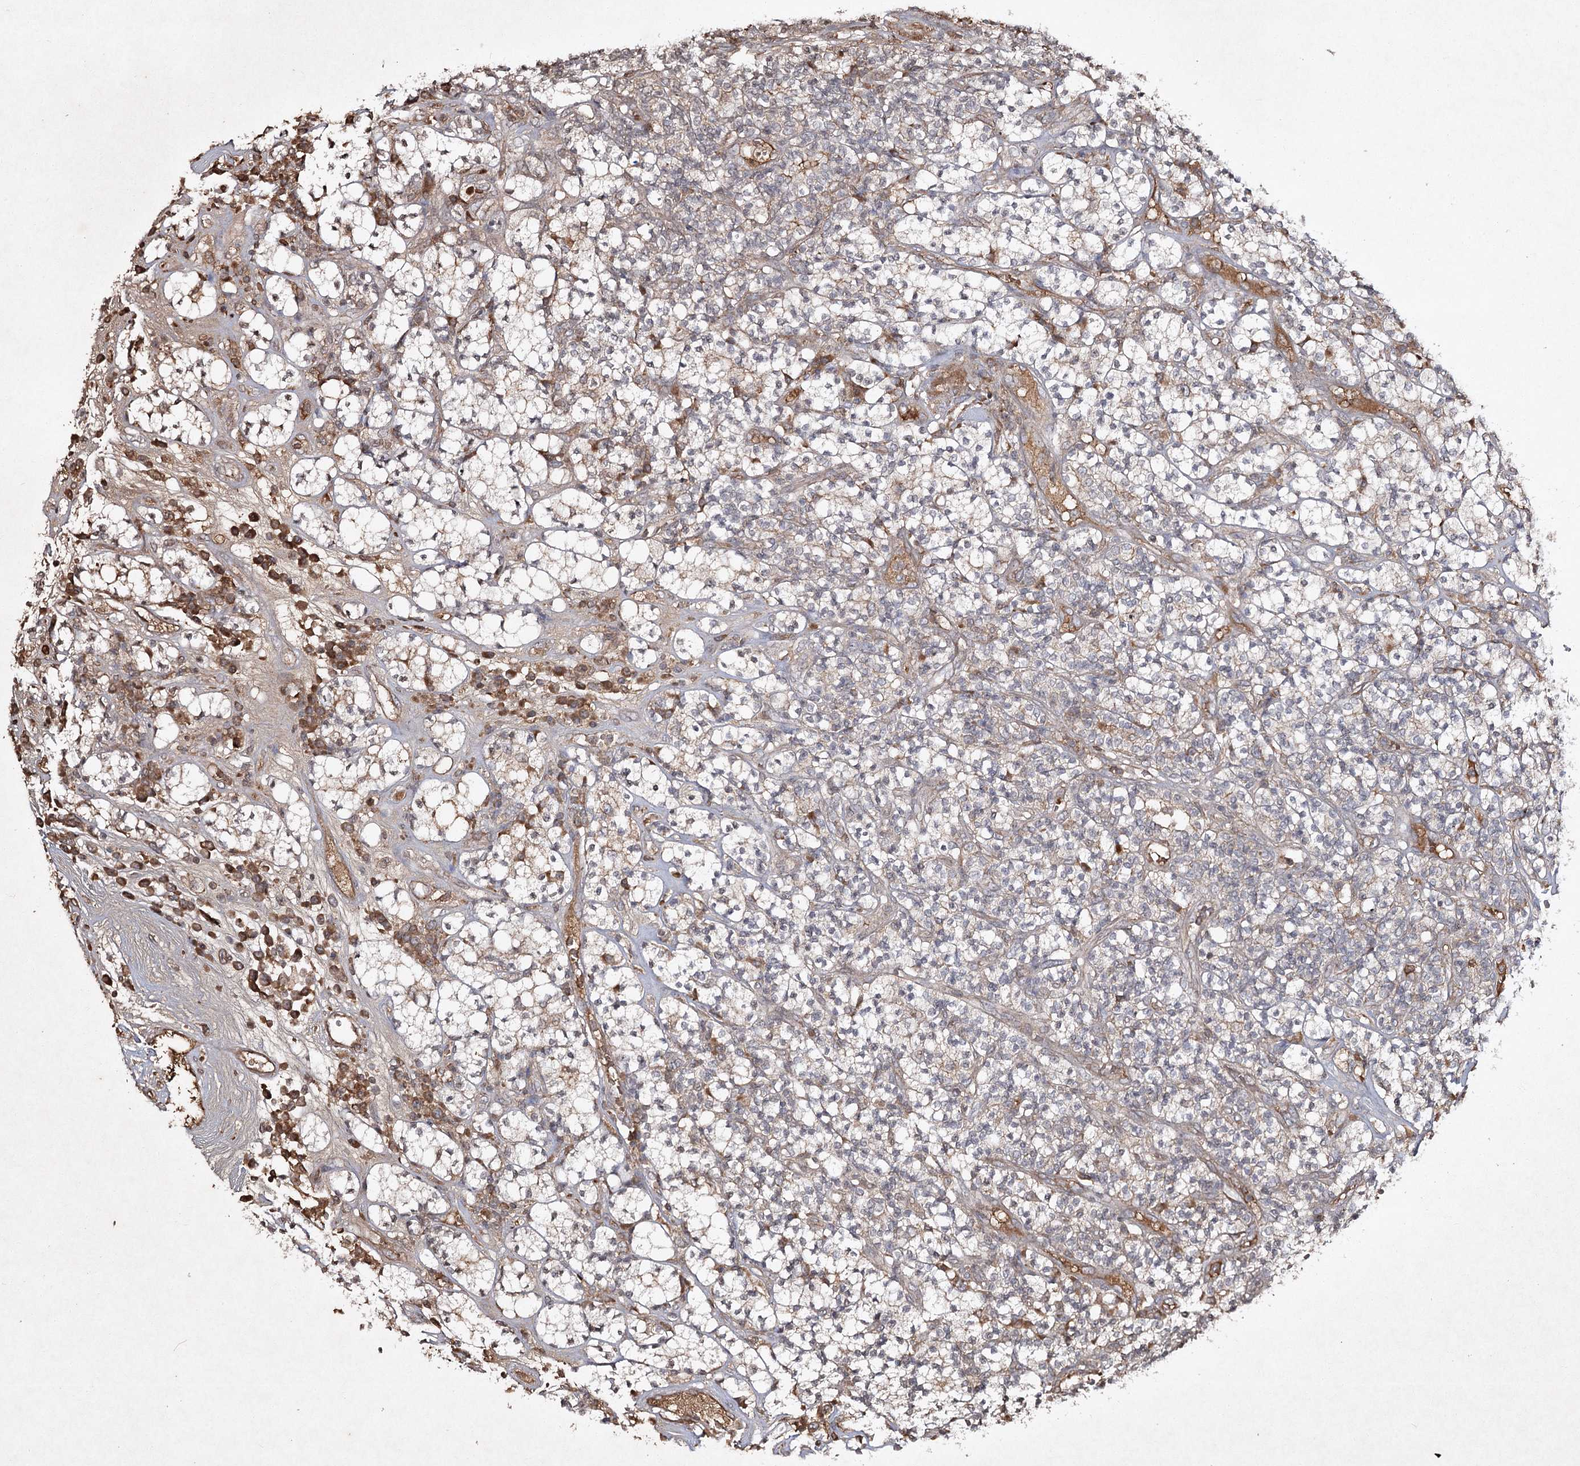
{"staining": {"intensity": "moderate", "quantity": "<25%", "location": "cytoplasmic/membranous"}, "tissue": "renal cancer", "cell_type": "Tumor cells", "image_type": "cancer", "snomed": [{"axis": "morphology", "description": "Adenocarcinoma, NOS"}, {"axis": "topography", "description": "Kidney"}], "caption": "Immunohistochemical staining of human renal cancer displays moderate cytoplasmic/membranous protein staining in about <25% of tumor cells. (IHC, brightfield microscopy, high magnification).", "gene": "CYP2B6", "patient": {"sex": "male", "age": 77}}